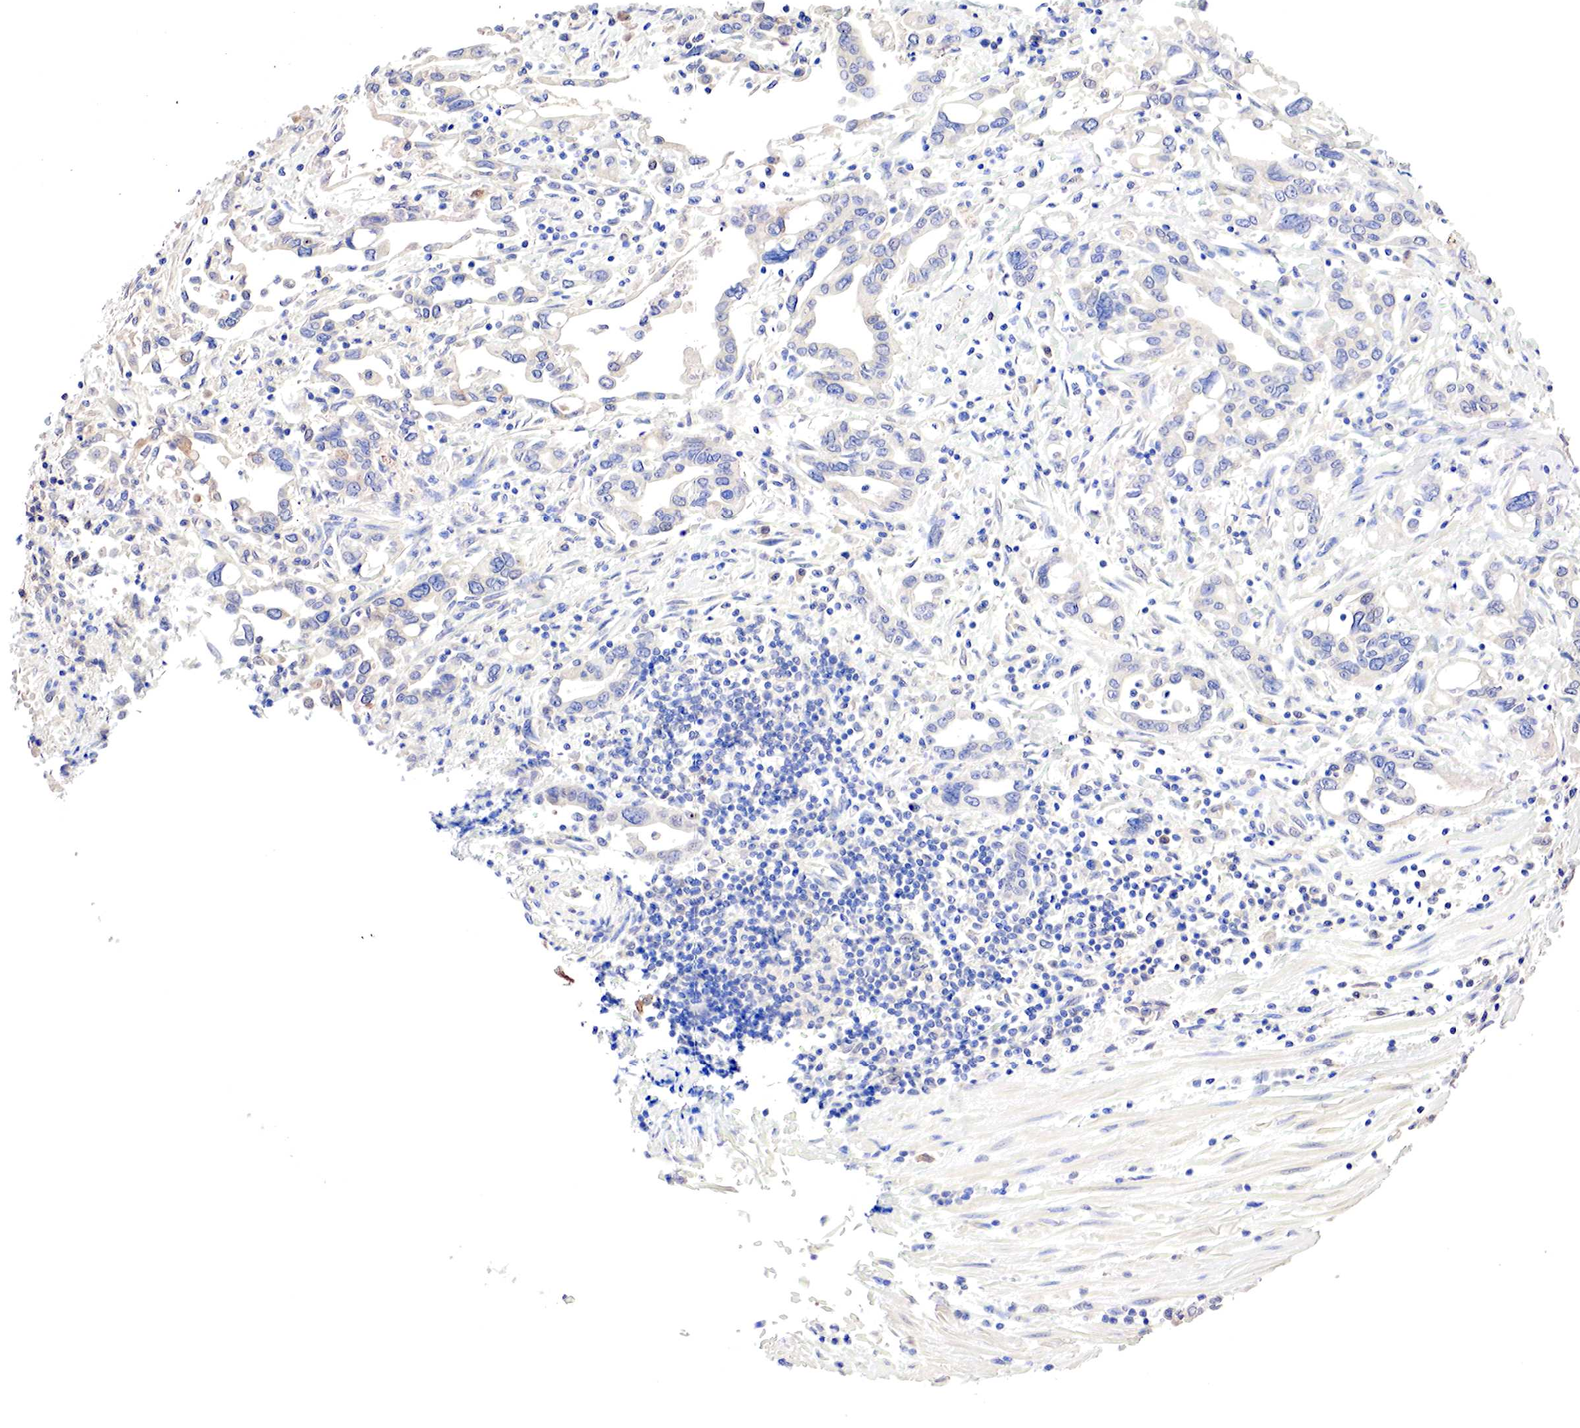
{"staining": {"intensity": "negative", "quantity": "none", "location": "none"}, "tissue": "pancreatic cancer", "cell_type": "Tumor cells", "image_type": "cancer", "snomed": [{"axis": "morphology", "description": "Adenocarcinoma, NOS"}, {"axis": "topography", "description": "Pancreas"}], "caption": "Pancreatic adenocarcinoma was stained to show a protein in brown. There is no significant expression in tumor cells.", "gene": "GATA1", "patient": {"sex": "female", "age": 57}}